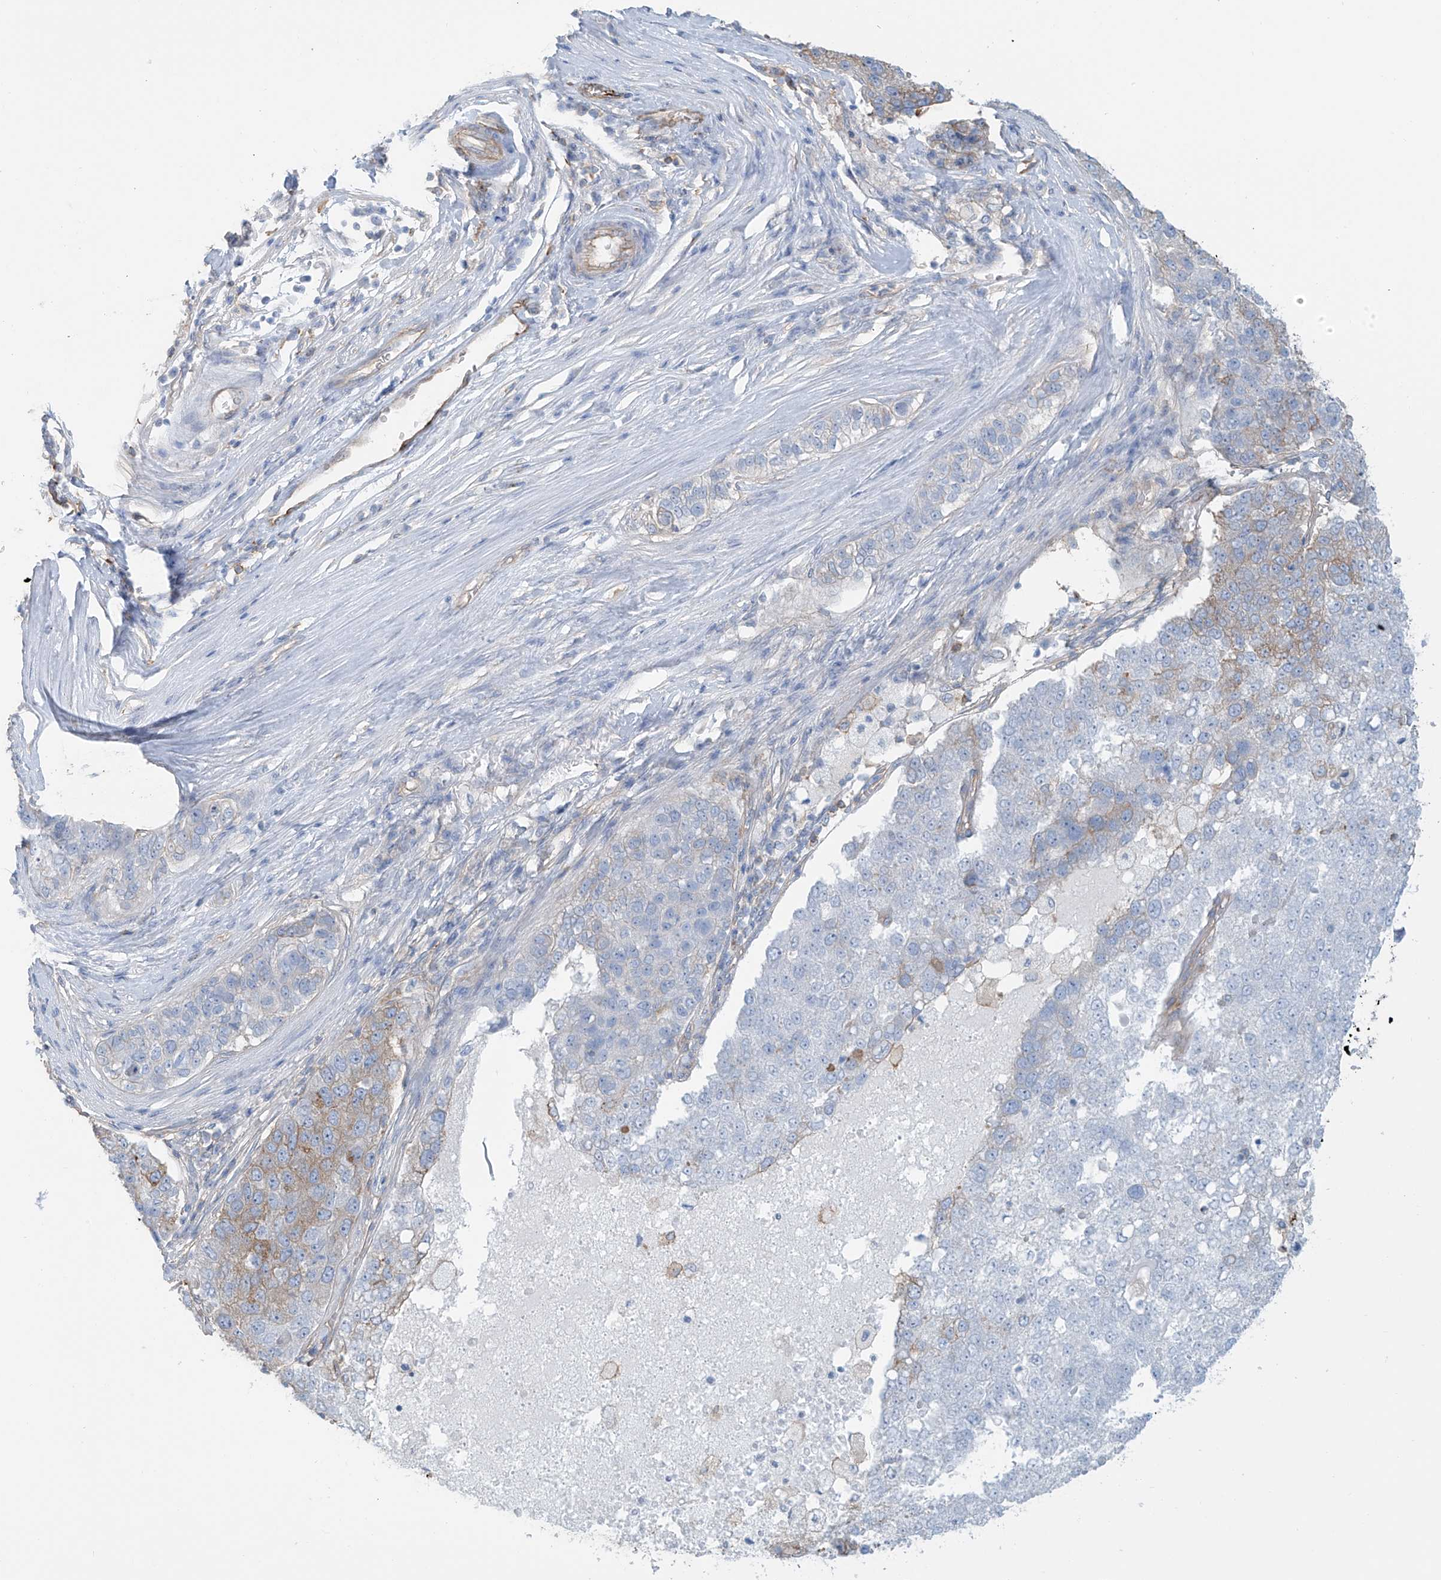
{"staining": {"intensity": "negative", "quantity": "none", "location": "none"}, "tissue": "pancreatic cancer", "cell_type": "Tumor cells", "image_type": "cancer", "snomed": [{"axis": "morphology", "description": "Adenocarcinoma, NOS"}, {"axis": "topography", "description": "Pancreas"}], "caption": "An image of pancreatic cancer stained for a protein demonstrates no brown staining in tumor cells.", "gene": "ZNF846", "patient": {"sex": "female", "age": 61}}